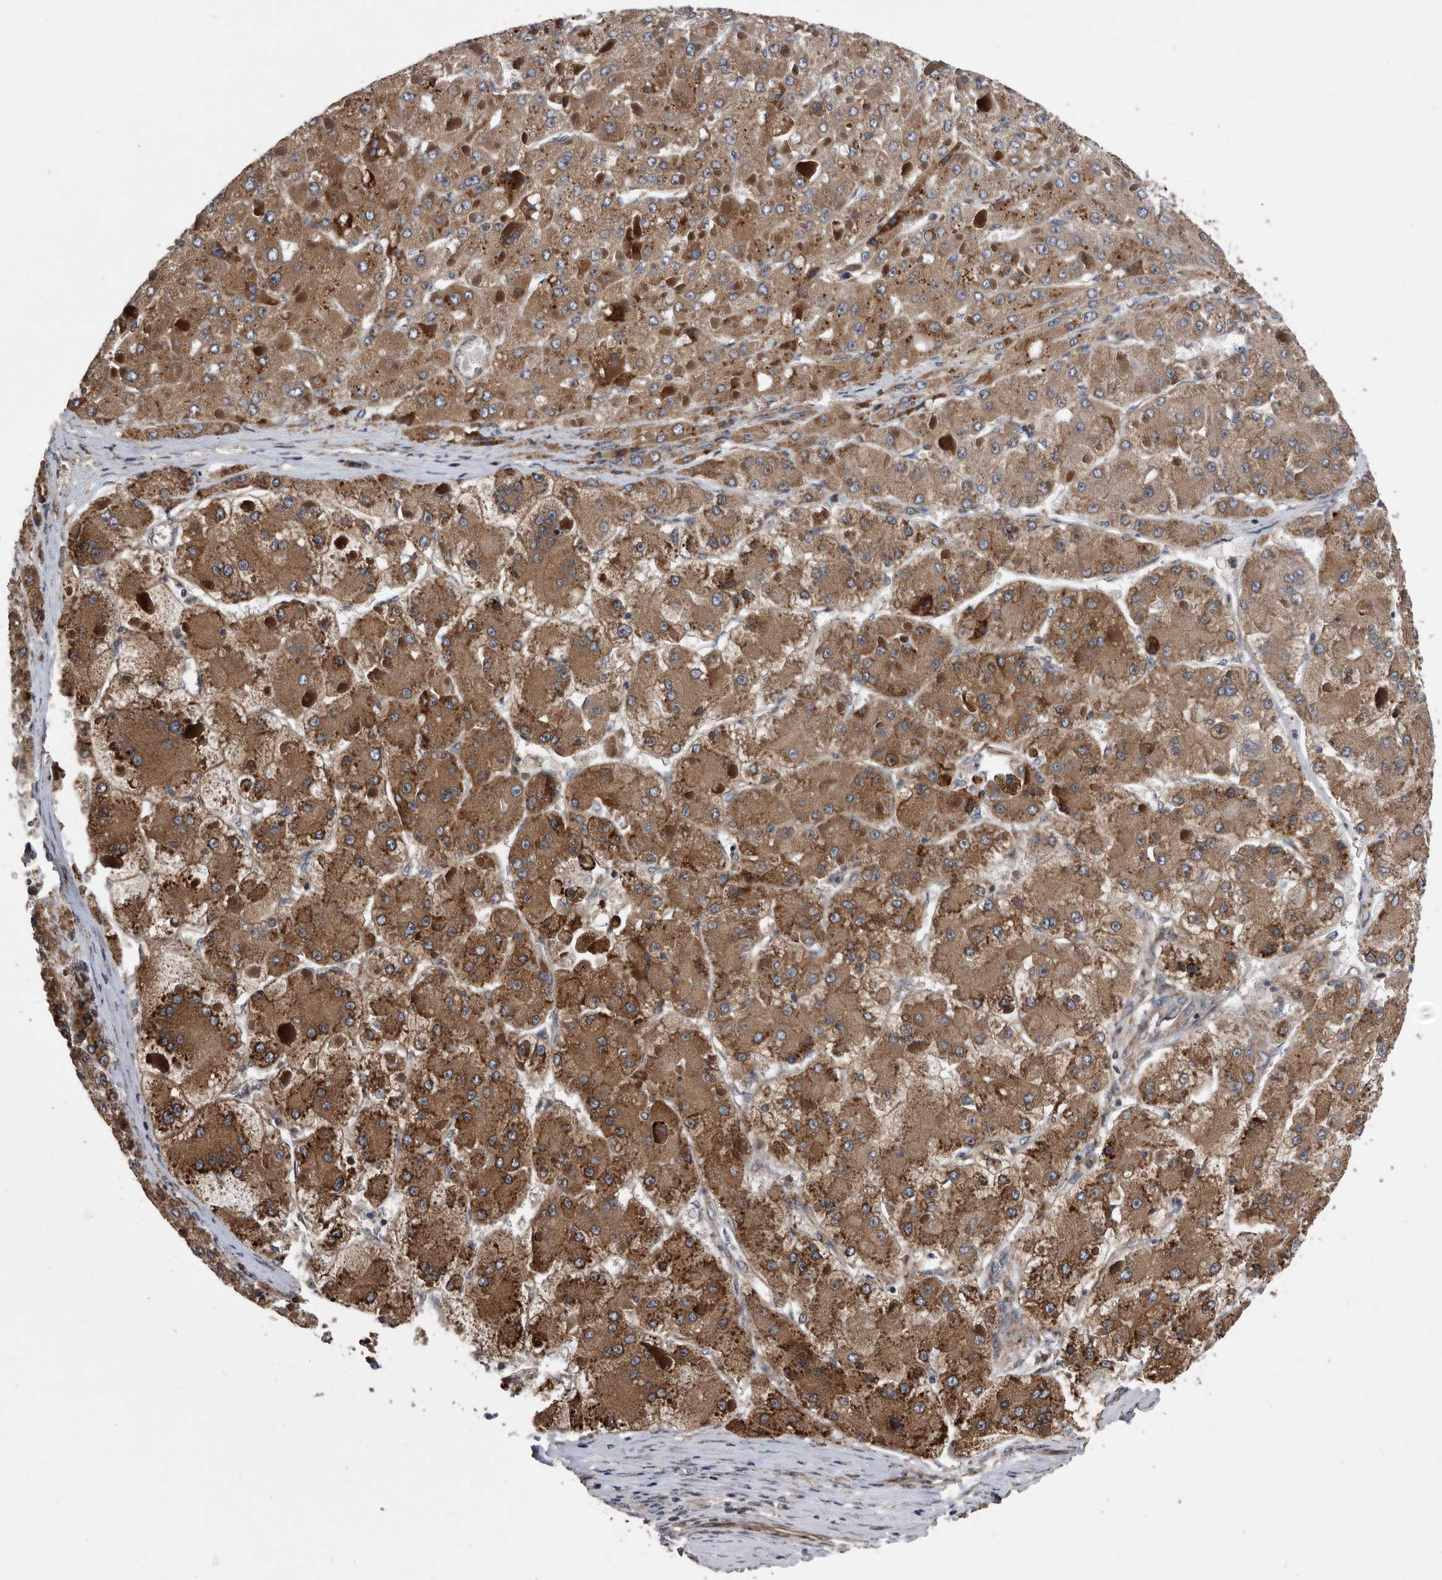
{"staining": {"intensity": "moderate", "quantity": ">75%", "location": "cytoplasmic/membranous"}, "tissue": "liver cancer", "cell_type": "Tumor cells", "image_type": "cancer", "snomed": [{"axis": "morphology", "description": "Carcinoma, Hepatocellular, NOS"}, {"axis": "topography", "description": "Liver"}], "caption": "A brown stain labels moderate cytoplasmic/membranous positivity of a protein in liver cancer tumor cells. (DAB IHC, brown staining for protein, blue staining for nuclei).", "gene": "SERINC2", "patient": {"sex": "female", "age": 73}}